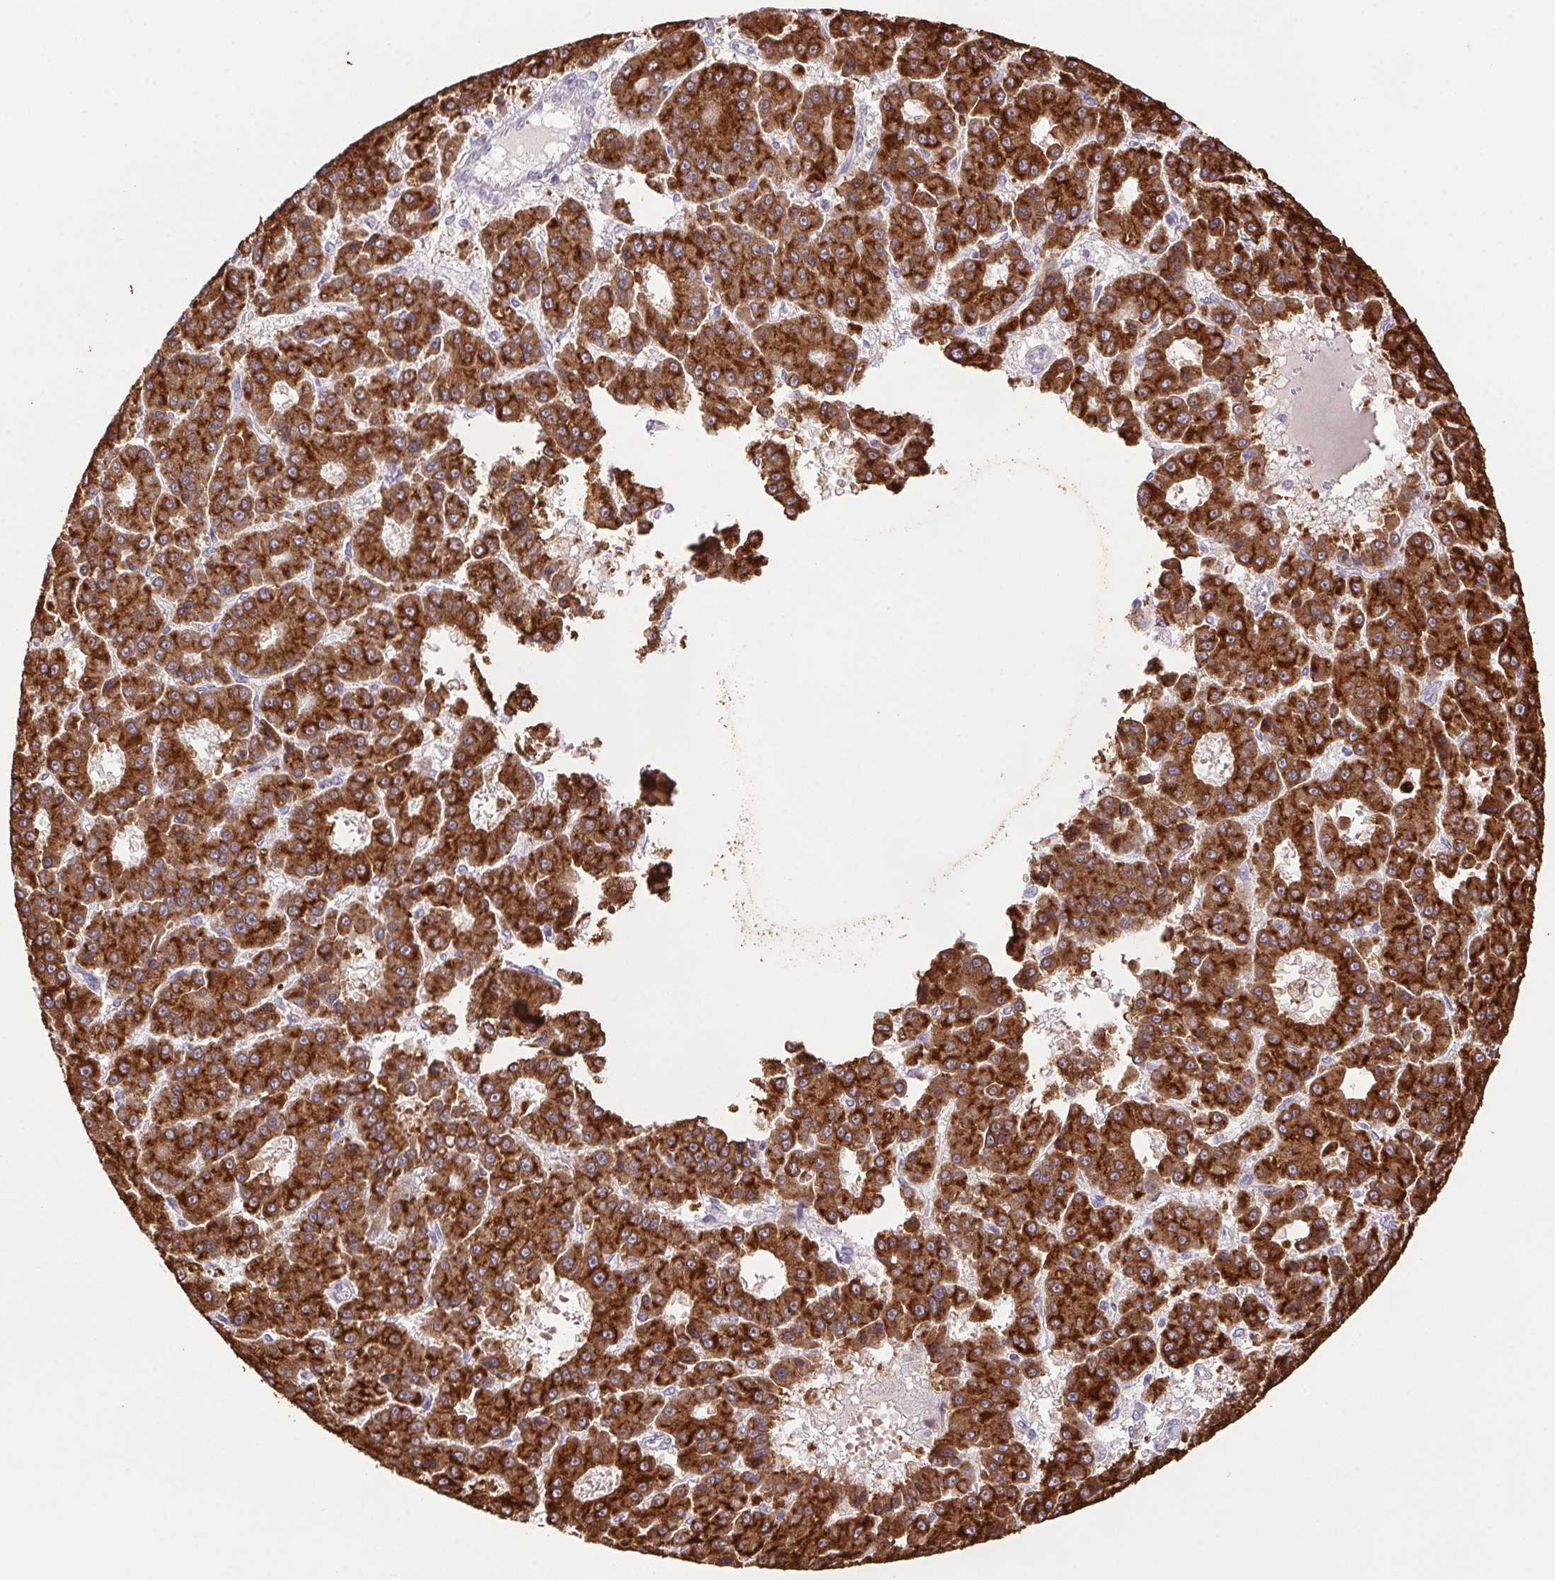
{"staining": {"intensity": "strong", "quantity": ">75%", "location": "cytoplasmic/membranous"}, "tissue": "liver cancer", "cell_type": "Tumor cells", "image_type": "cancer", "snomed": [{"axis": "morphology", "description": "Carcinoma, Hepatocellular, NOS"}, {"axis": "topography", "description": "Liver"}], "caption": "Strong cytoplasmic/membranous staining is present in about >75% of tumor cells in liver hepatocellular carcinoma.", "gene": "LRRTM1", "patient": {"sex": "male", "age": 70}}